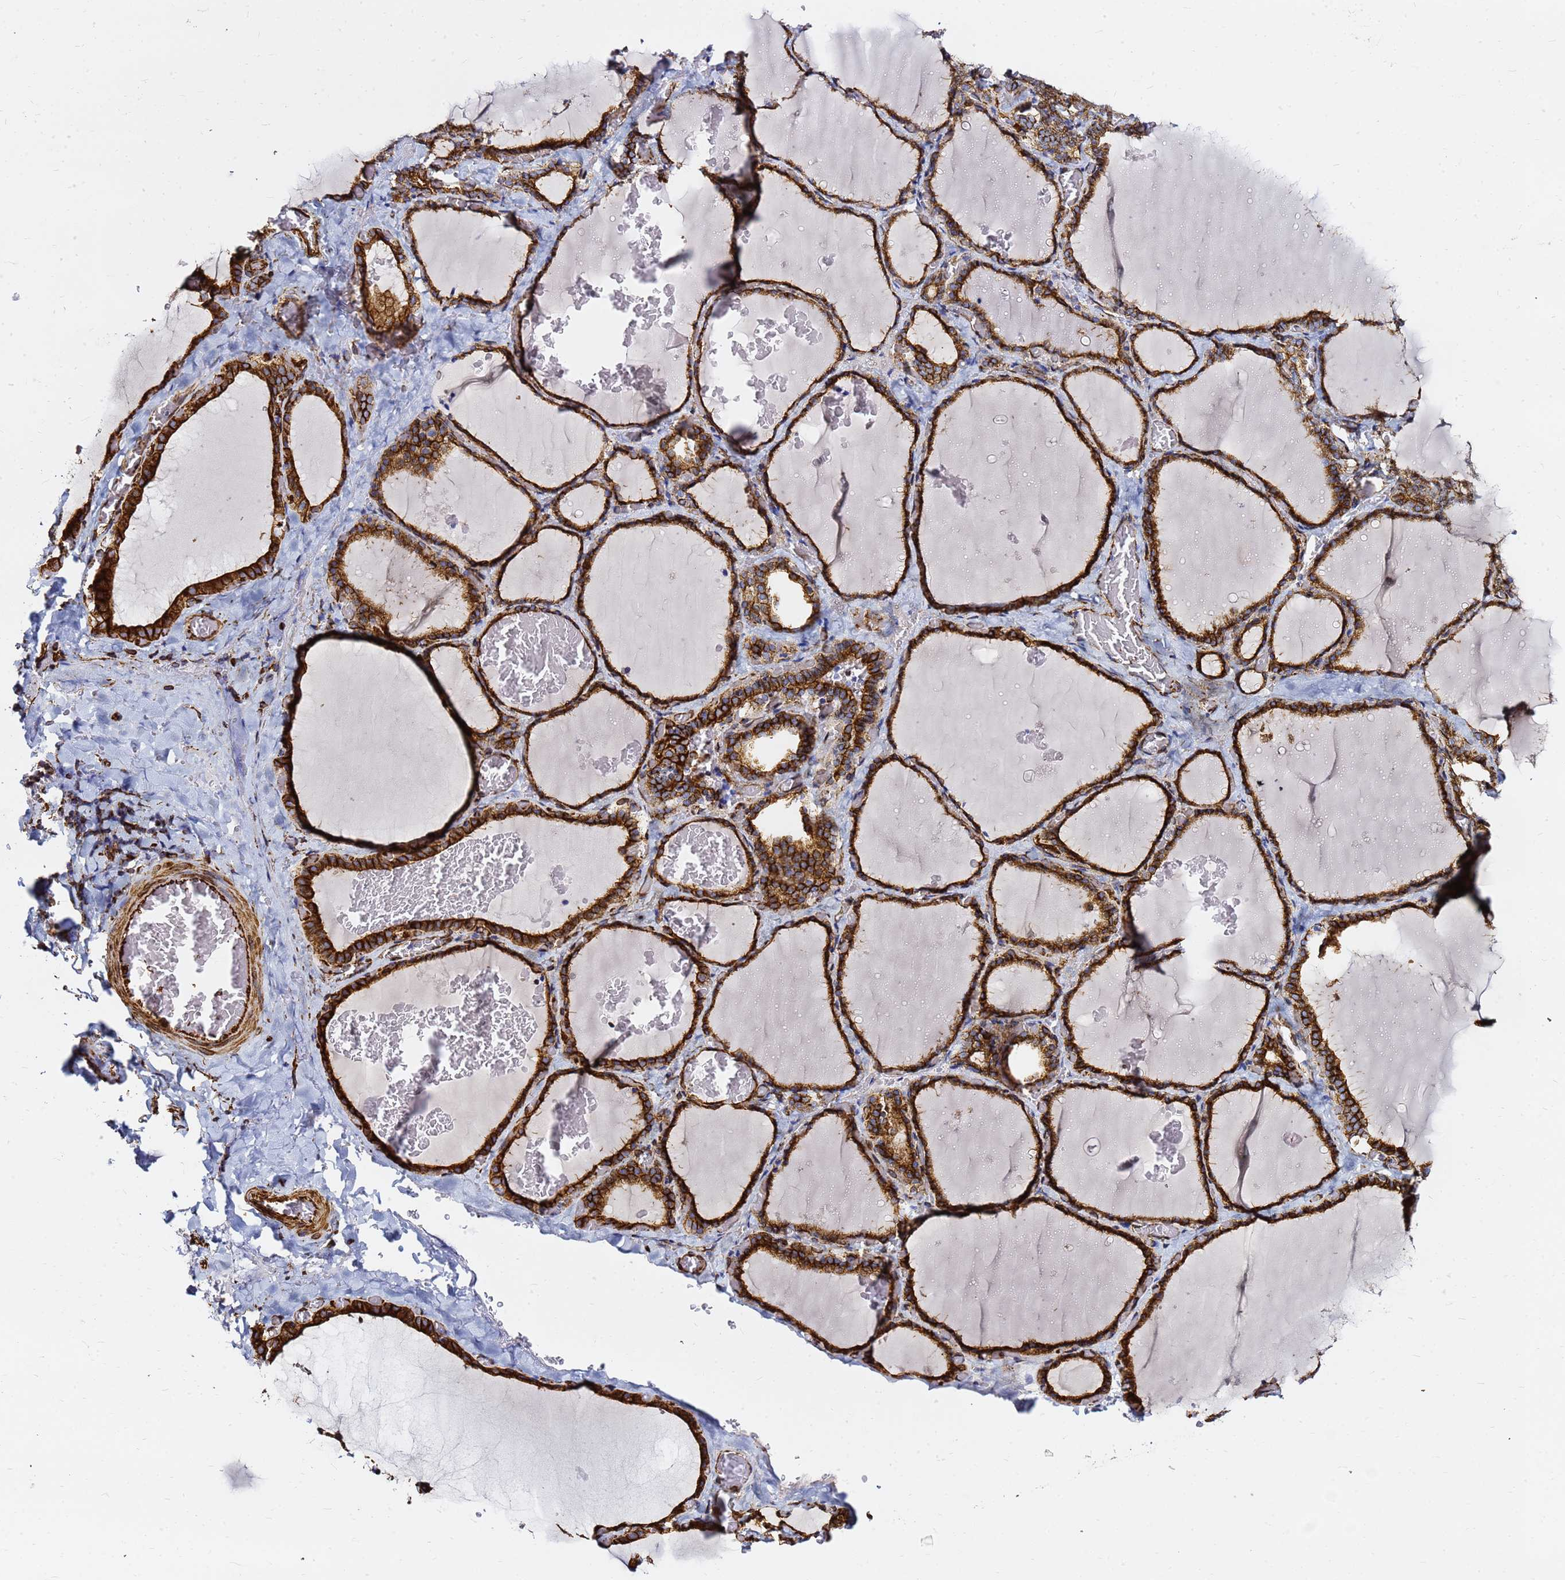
{"staining": {"intensity": "strong", "quantity": ">75%", "location": "cytoplasmic/membranous"}, "tissue": "thyroid gland", "cell_type": "Glandular cells", "image_type": "normal", "snomed": [{"axis": "morphology", "description": "Normal tissue, NOS"}, {"axis": "topography", "description": "Thyroid gland"}], "caption": "Thyroid gland was stained to show a protein in brown. There is high levels of strong cytoplasmic/membranous positivity in about >75% of glandular cells. The staining was performed using DAB, with brown indicating positive protein expression. Nuclei are stained blue with hematoxylin.", "gene": "TUBA8", "patient": {"sex": "female", "age": 39}}